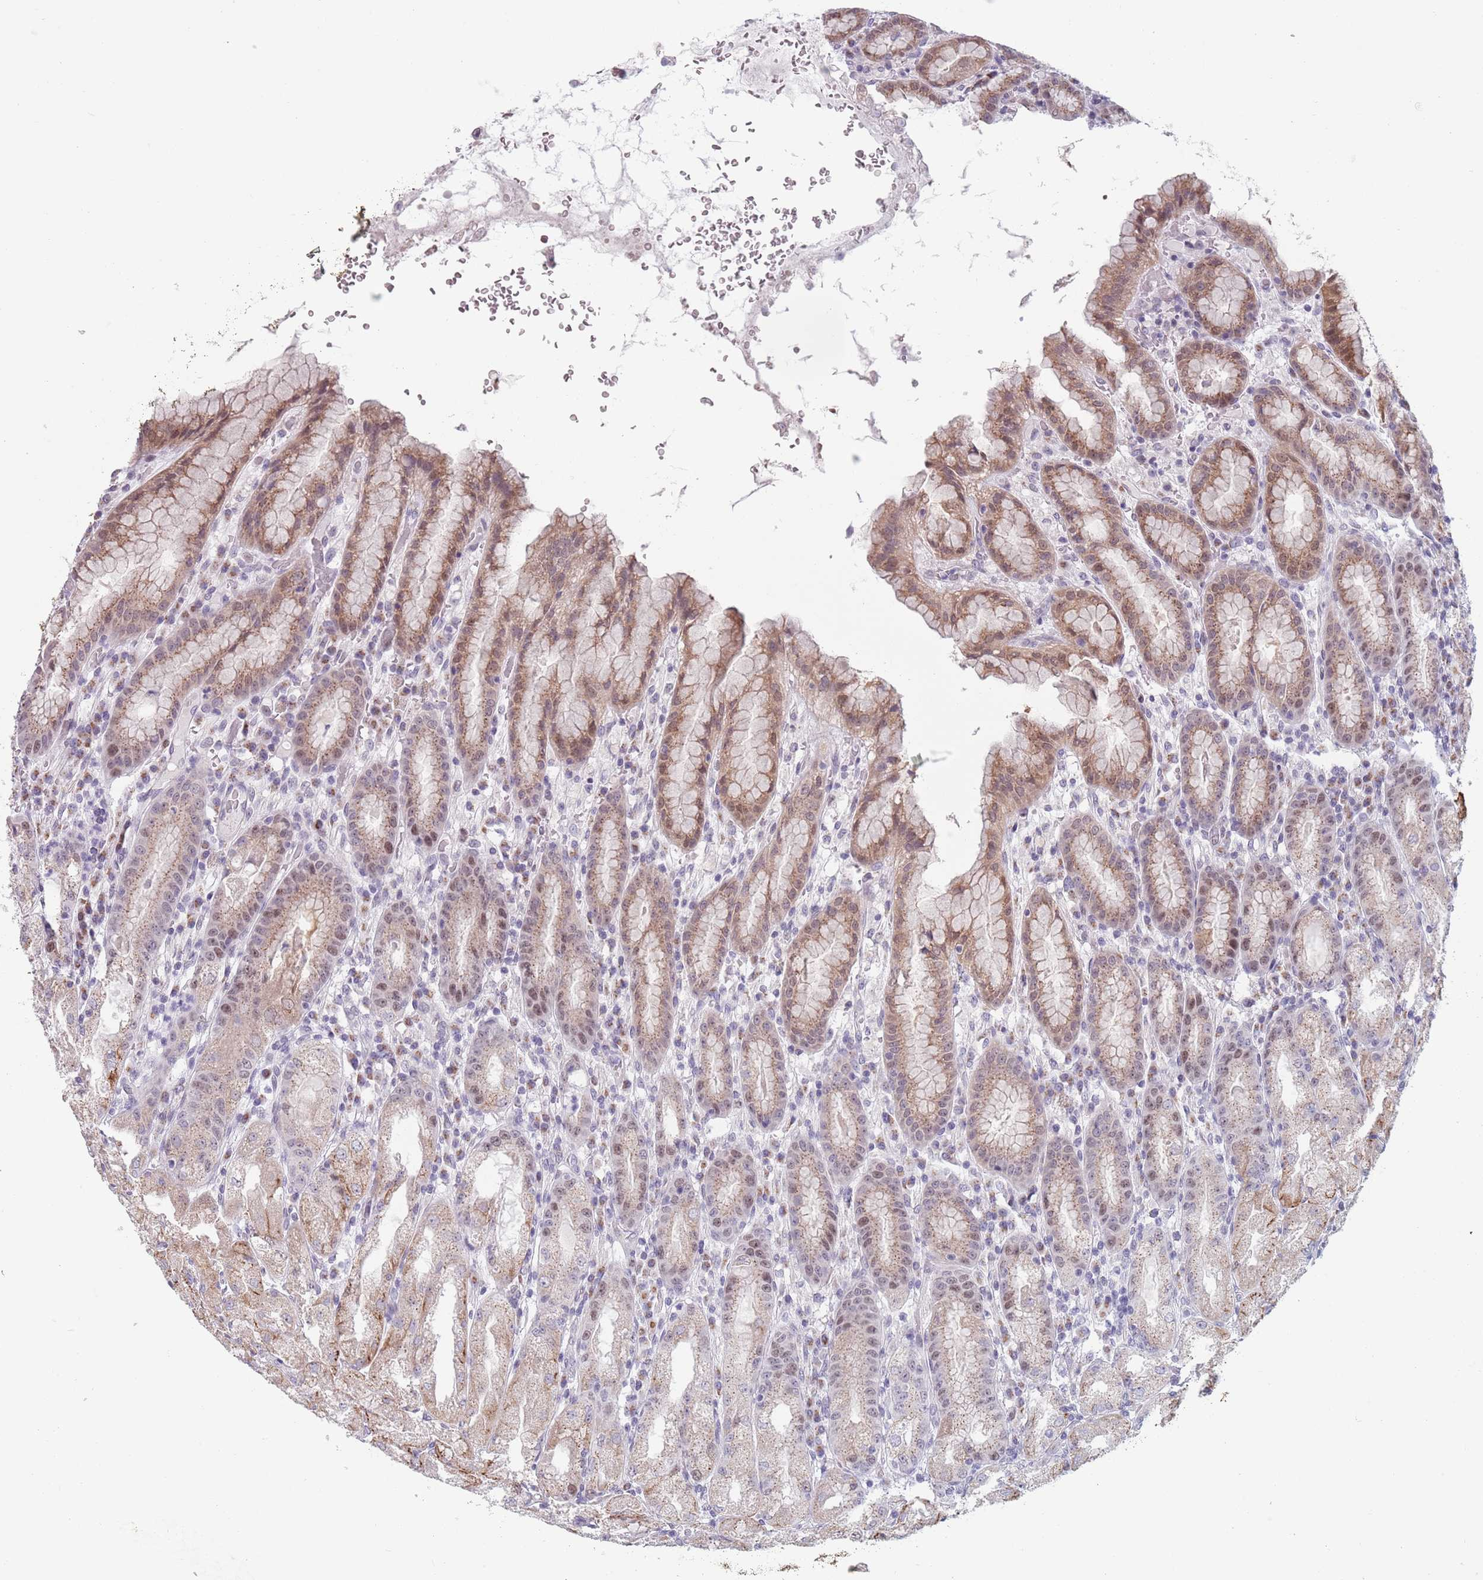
{"staining": {"intensity": "moderate", "quantity": ">75%", "location": "cytoplasmic/membranous,nuclear"}, "tissue": "stomach", "cell_type": "Glandular cells", "image_type": "normal", "snomed": [{"axis": "morphology", "description": "Normal tissue, NOS"}, {"axis": "topography", "description": "Stomach, upper"}], "caption": "IHC (DAB (3,3'-diaminobenzidine)) staining of normal human stomach exhibits moderate cytoplasmic/membranous,nuclear protein expression in approximately >75% of glandular cells.", "gene": "ZKSCAN2", "patient": {"sex": "male", "age": 52}}